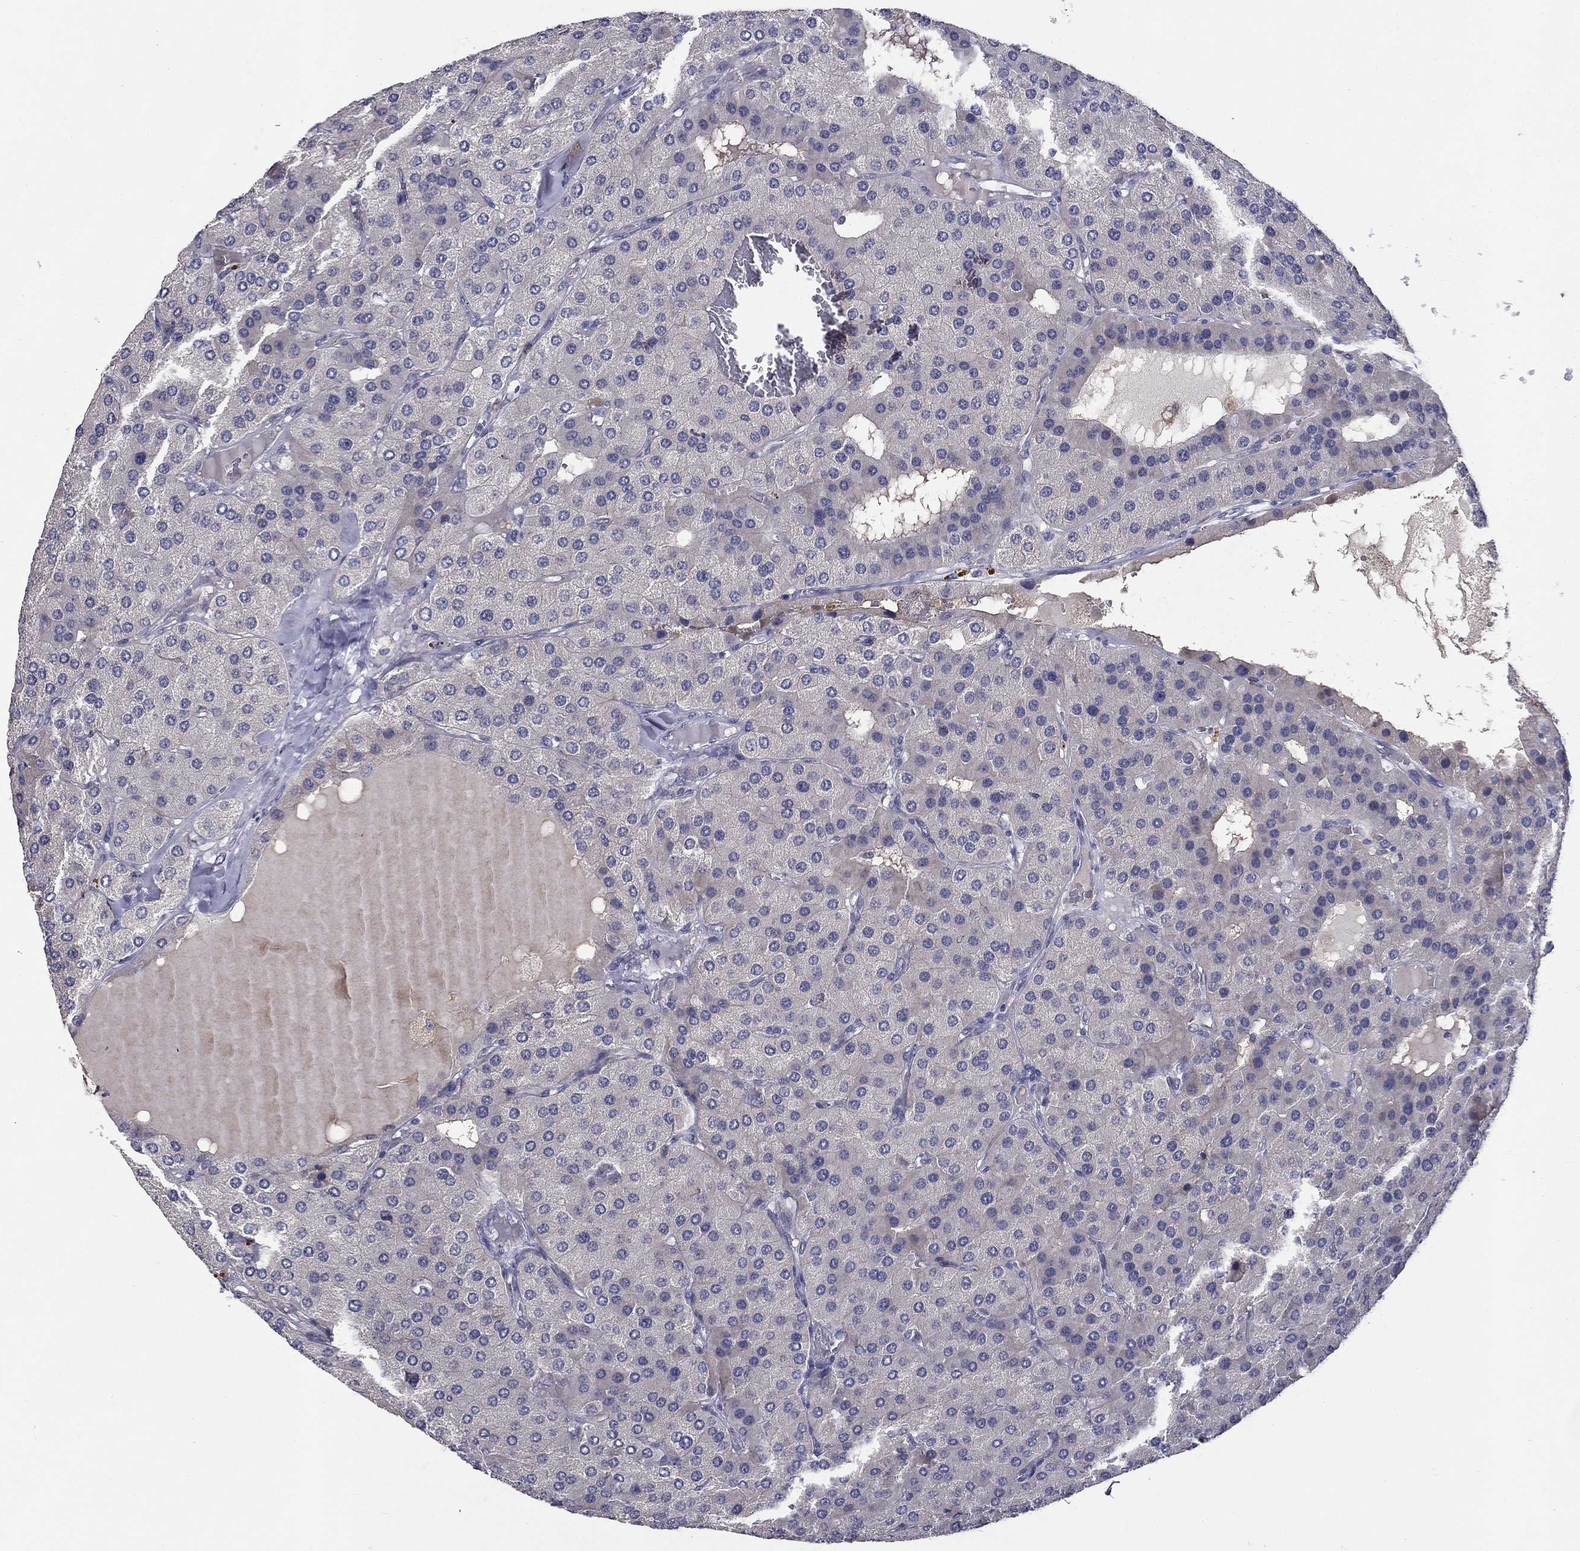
{"staining": {"intensity": "negative", "quantity": "none", "location": "none"}, "tissue": "parathyroid gland", "cell_type": "Glandular cells", "image_type": "normal", "snomed": [{"axis": "morphology", "description": "Normal tissue, NOS"}, {"axis": "morphology", "description": "Adenoma, NOS"}, {"axis": "topography", "description": "Parathyroid gland"}], "caption": "Immunohistochemistry of unremarkable human parathyroid gland reveals no staining in glandular cells.", "gene": "CD274", "patient": {"sex": "female", "age": 86}}